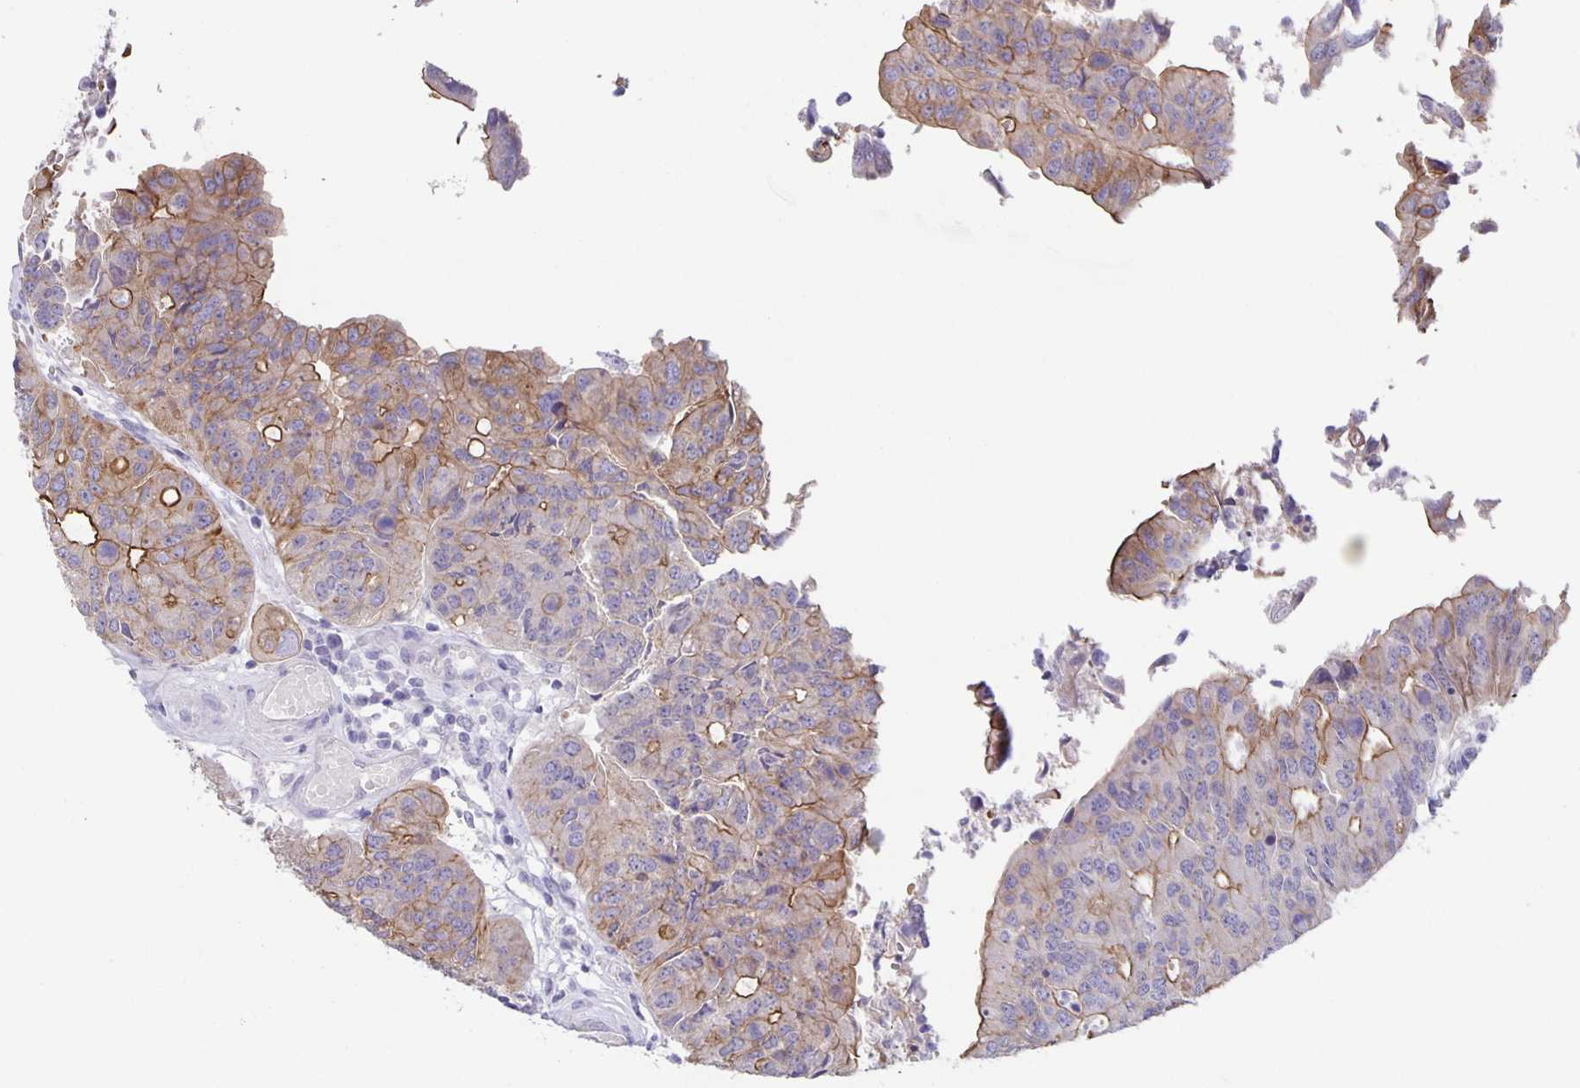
{"staining": {"intensity": "moderate", "quantity": ">75%", "location": "cytoplasmic/membranous"}, "tissue": "colorectal cancer", "cell_type": "Tumor cells", "image_type": "cancer", "snomed": [{"axis": "morphology", "description": "Adenocarcinoma, NOS"}, {"axis": "topography", "description": "Colon"}], "caption": "A micrograph of human colorectal adenocarcinoma stained for a protein reveals moderate cytoplasmic/membranous brown staining in tumor cells.", "gene": "PTPN3", "patient": {"sex": "female", "age": 67}}